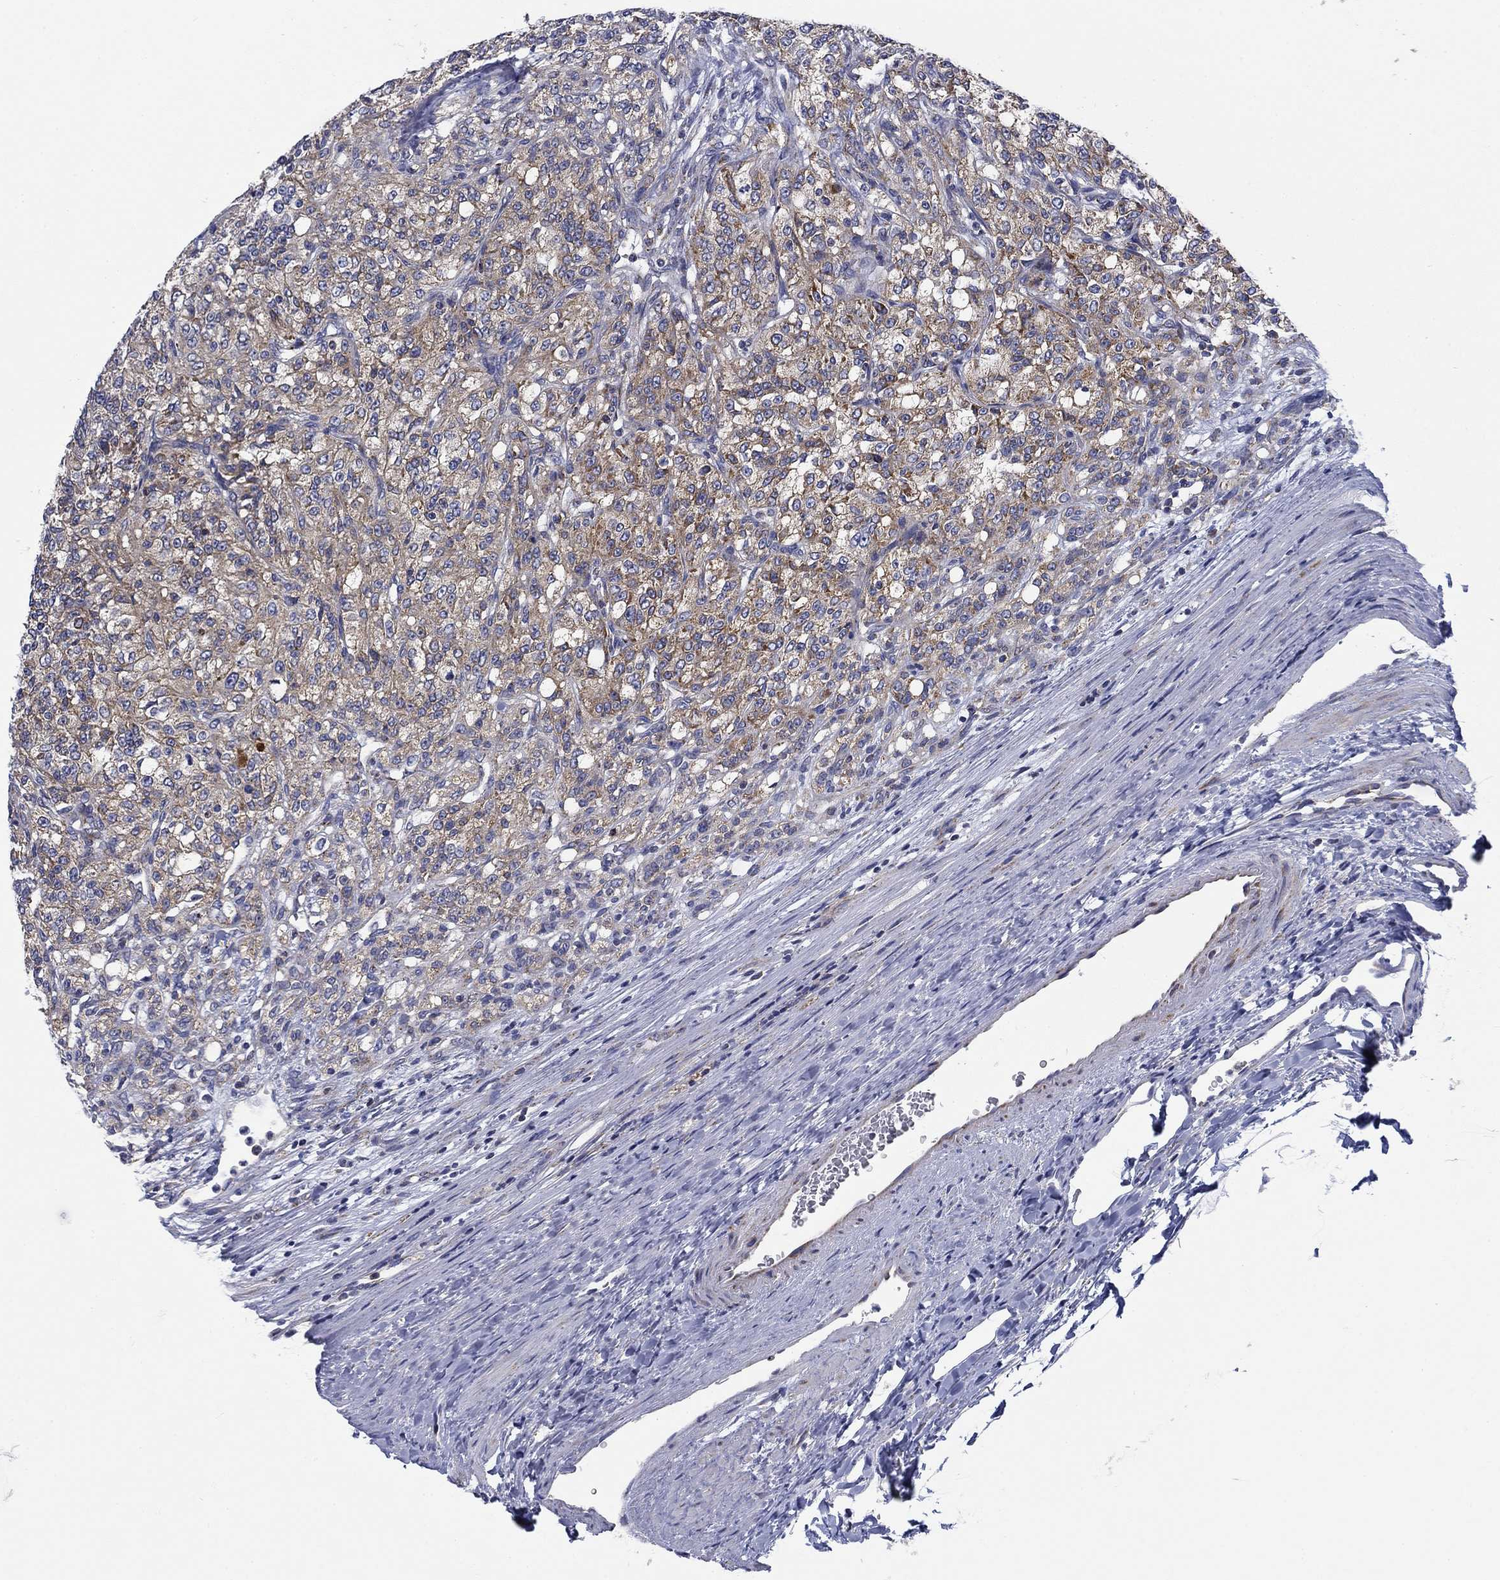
{"staining": {"intensity": "moderate", "quantity": "25%-75%", "location": "cytoplasmic/membranous"}, "tissue": "renal cancer", "cell_type": "Tumor cells", "image_type": "cancer", "snomed": [{"axis": "morphology", "description": "Adenocarcinoma, NOS"}, {"axis": "topography", "description": "Kidney"}], "caption": "A histopathology image of renal cancer stained for a protein demonstrates moderate cytoplasmic/membranous brown staining in tumor cells.", "gene": "NACAD", "patient": {"sex": "female", "age": 63}}